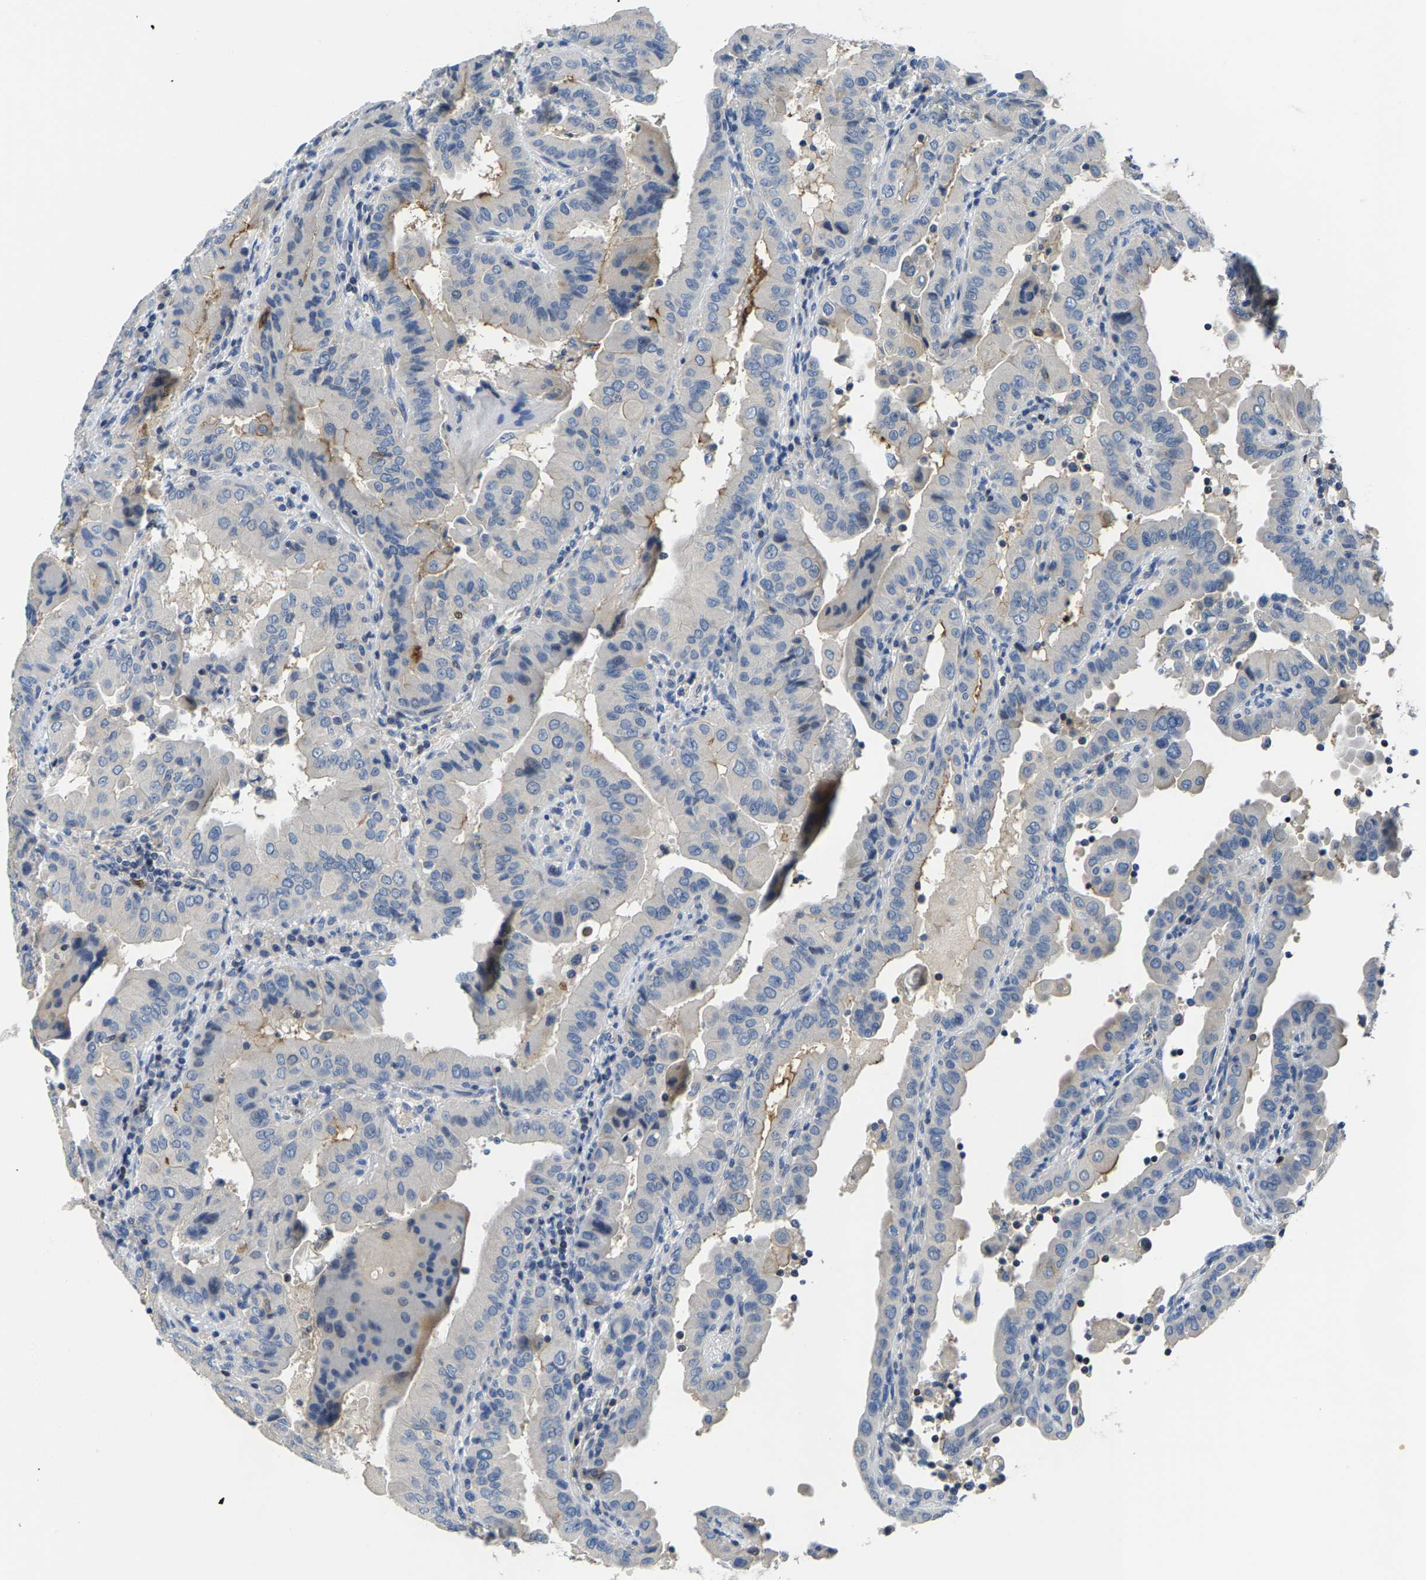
{"staining": {"intensity": "negative", "quantity": "none", "location": "none"}, "tissue": "thyroid cancer", "cell_type": "Tumor cells", "image_type": "cancer", "snomed": [{"axis": "morphology", "description": "Papillary adenocarcinoma, NOS"}, {"axis": "topography", "description": "Thyroid gland"}], "caption": "This is an immunohistochemistry (IHC) micrograph of human papillary adenocarcinoma (thyroid). There is no positivity in tumor cells.", "gene": "AGBL3", "patient": {"sex": "male", "age": 33}}